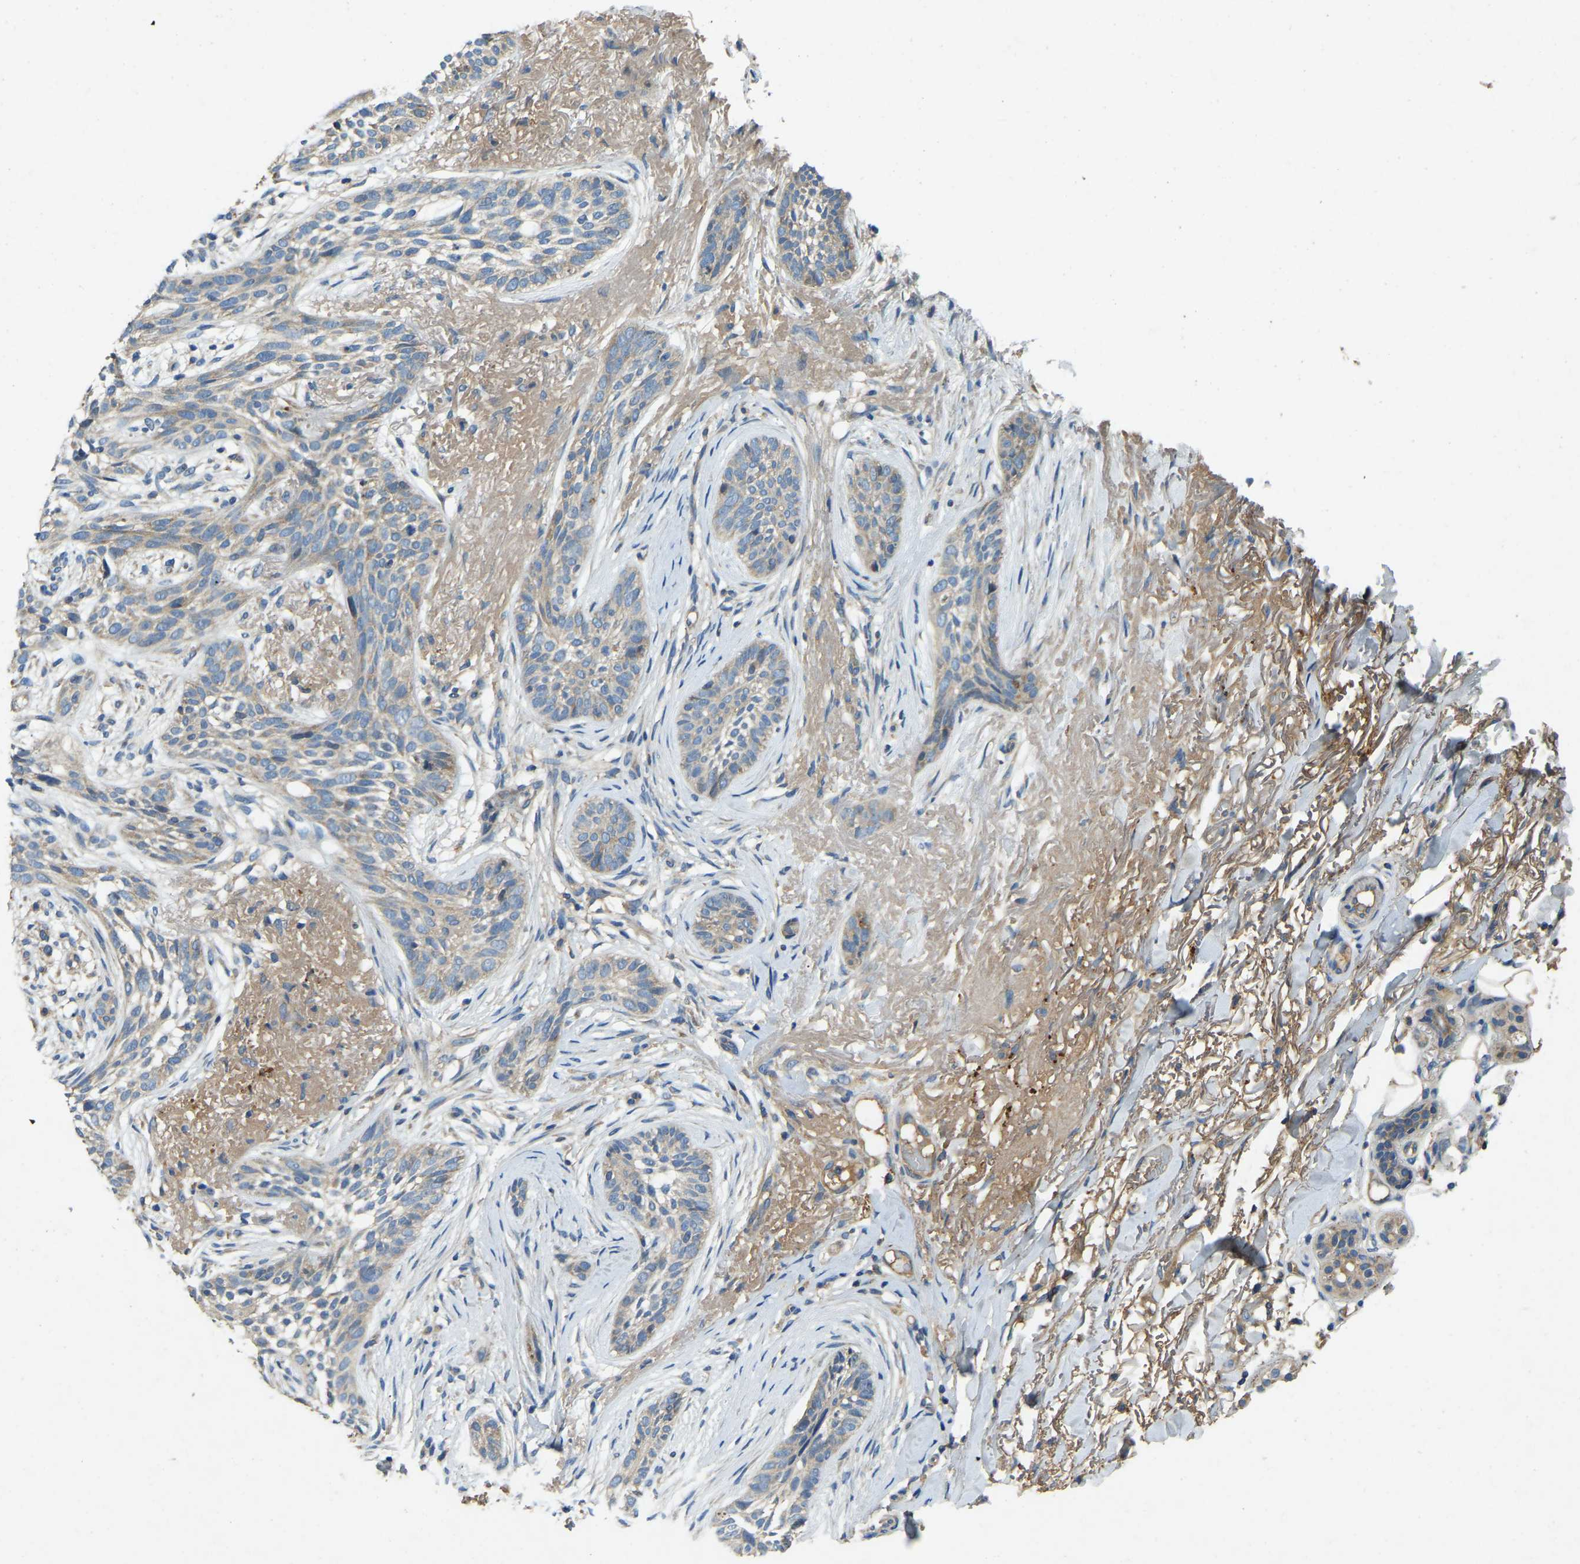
{"staining": {"intensity": "weak", "quantity": "<25%", "location": "cytoplasmic/membranous"}, "tissue": "skin cancer", "cell_type": "Tumor cells", "image_type": "cancer", "snomed": [{"axis": "morphology", "description": "Basal cell carcinoma"}, {"axis": "topography", "description": "Skin"}], "caption": "Micrograph shows no protein positivity in tumor cells of skin basal cell carcinoma tissue.", "gene": "ATP8B1", "patient": {"sex": "female", "age": 88}}